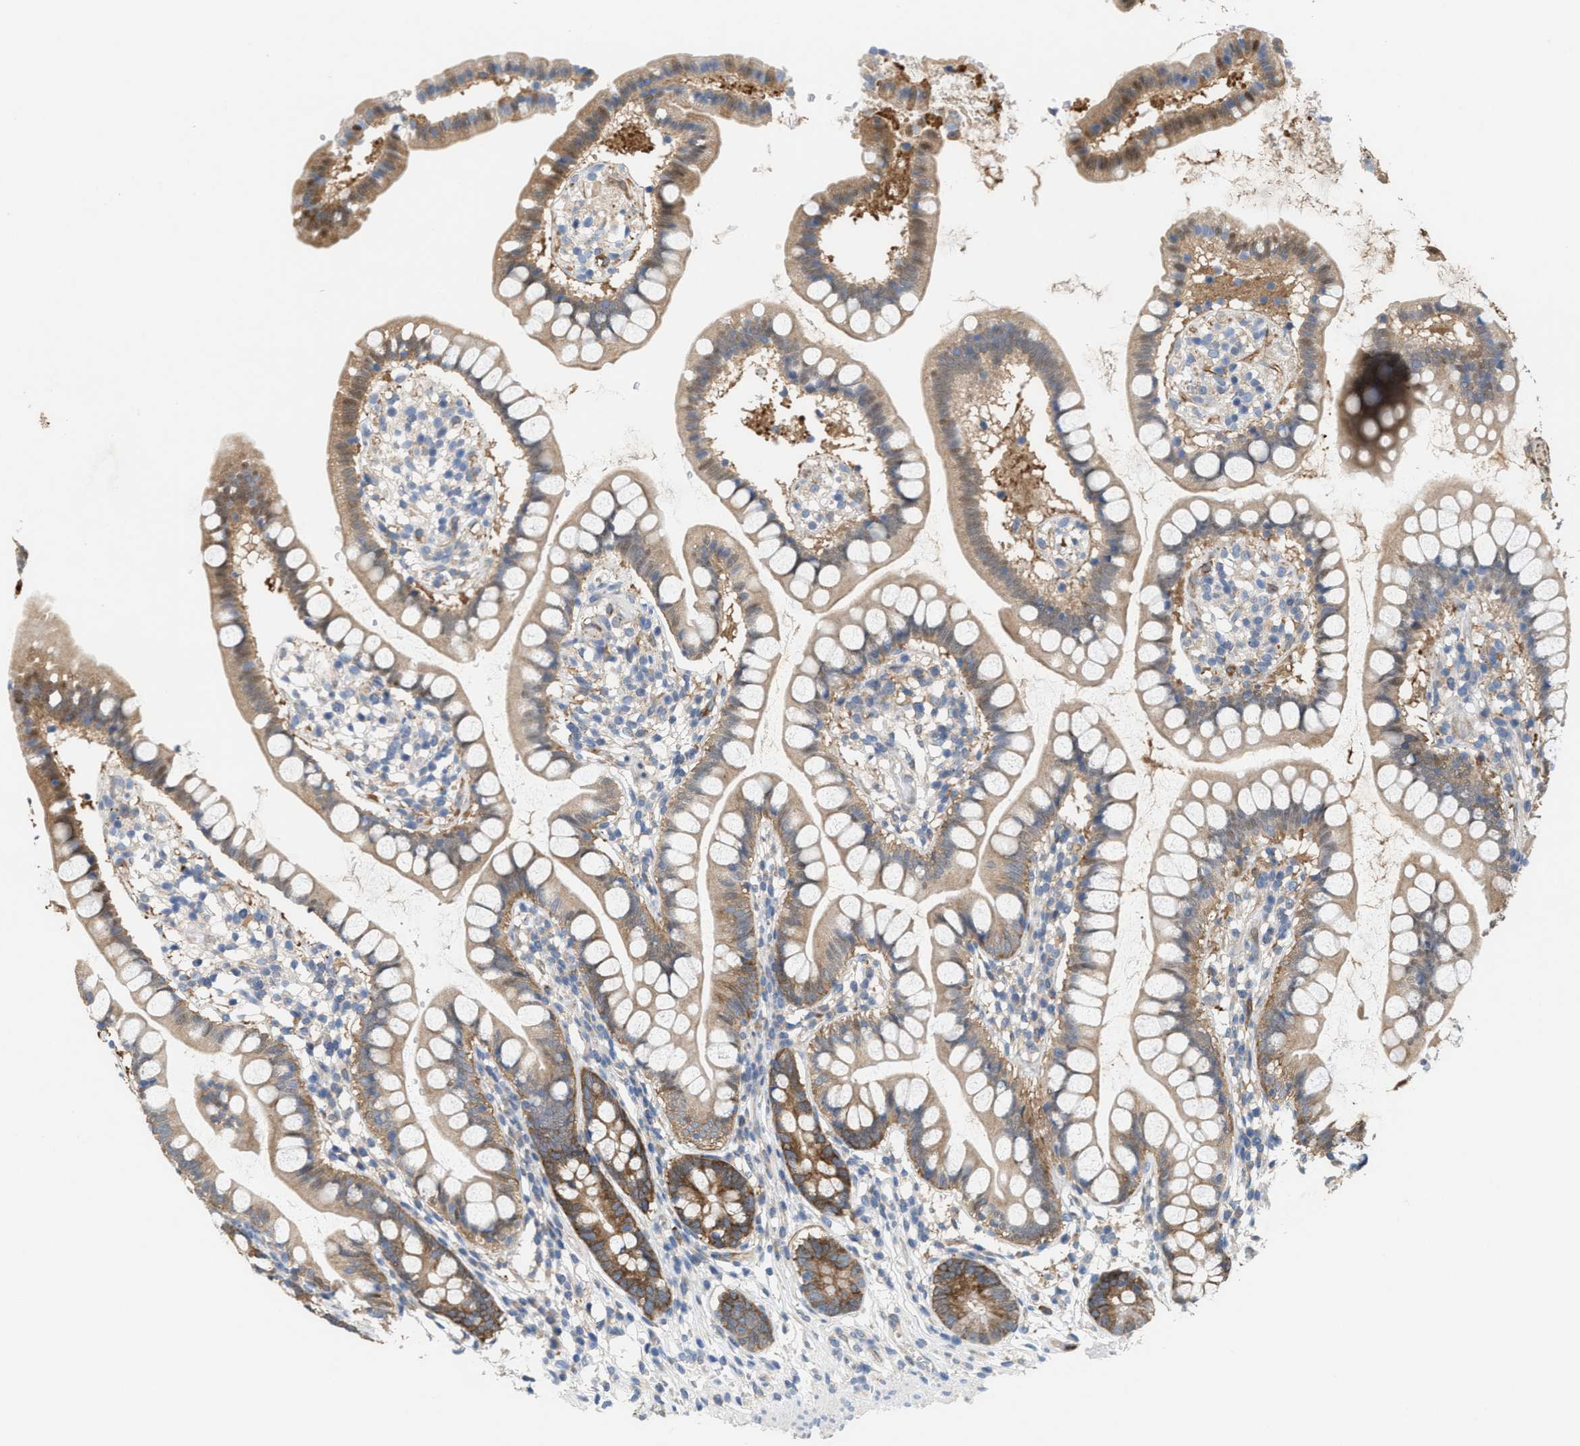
{"staining": {"intensity": "moderate", "quantity": ">75%", "location": "cytoplasmic/membranous,nuclear"}, "tissue": "small intestine", "cell_type": "Glandular cells", "image_type": "normal", "snomed": [{"axis": "morphology", "description": "Normal tissue, NOS"}, {"axis": "topography", "description": "Small intestine"}], "caption": "Protein expression analysis of unremarkable human small intestine reveals moderate cytoplasmic/membranous,nuclear expression in about >75% of glandular cells. The protein of interest is shown in brown color, while the nuclei are stained blue.", "gene": "UBAP2", "patient": {"sex": "female", "age": 84}}